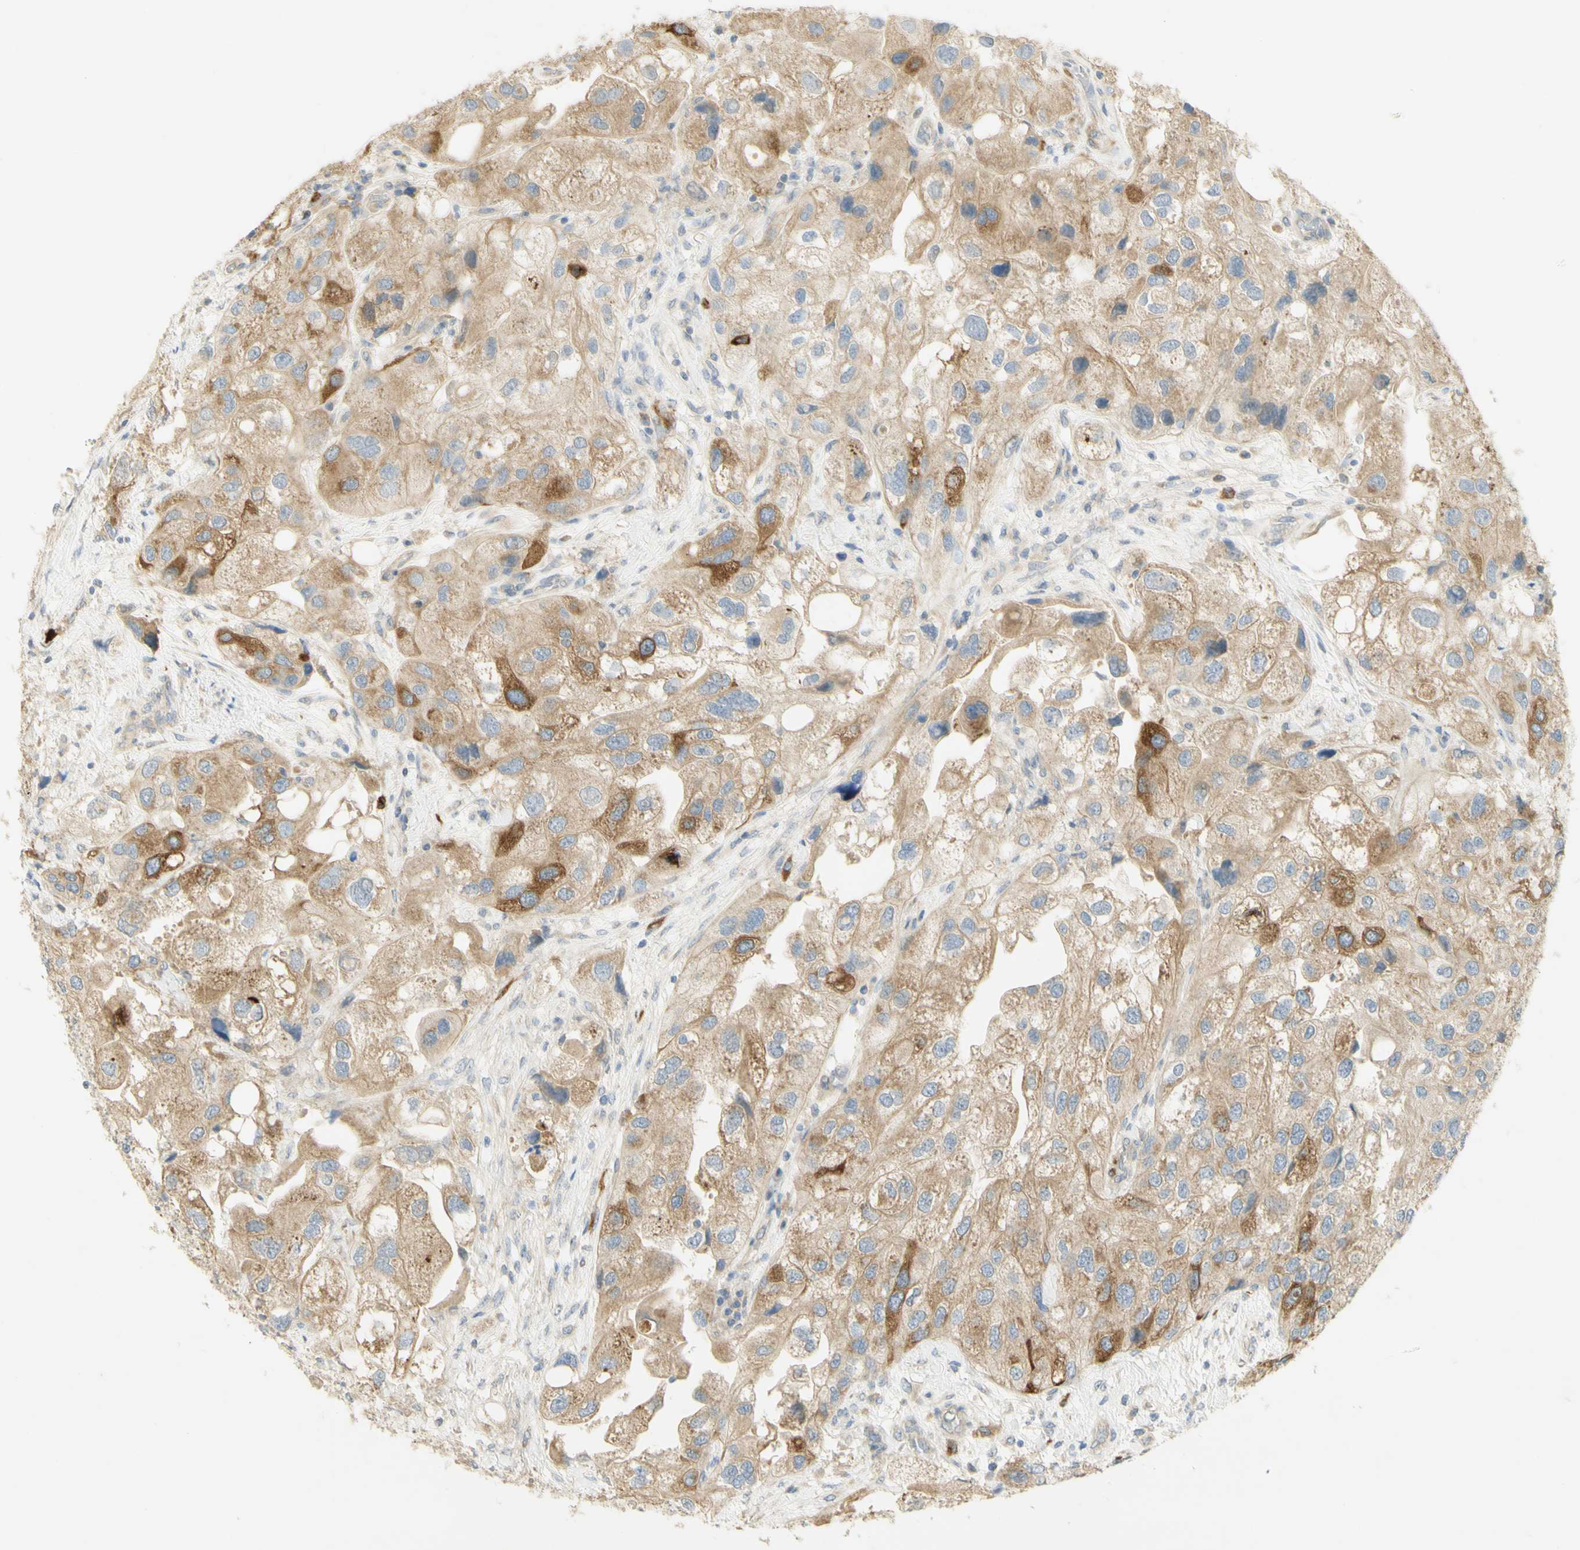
{"staining": {"intensity": "strong", "quantity": "25%-75%", "location": "cytoplasmic/membranous"}, "tissue": "urothelial cancer", "cell_type": "Tumor cells", "image_type": "cancer", "snomed": [{"axis": "morphology", "description": "Urothelial carcinoma, High grade"}, {"axis": "topography", "description": "Urinary bladder"}], "caption": "Immunohistochemistry (IHC) histopathology image of neoplastic tissue: urothelial cancer stained using immunohistochemistry exhibits high levels of strong protein expression localized specifically in the cytoplasmic/membranous of tumor cells, appearing as a cytoplasmic/membranous brown color.", "gene": "KIF11", "patient": {"sex": "female", "age": 64}}